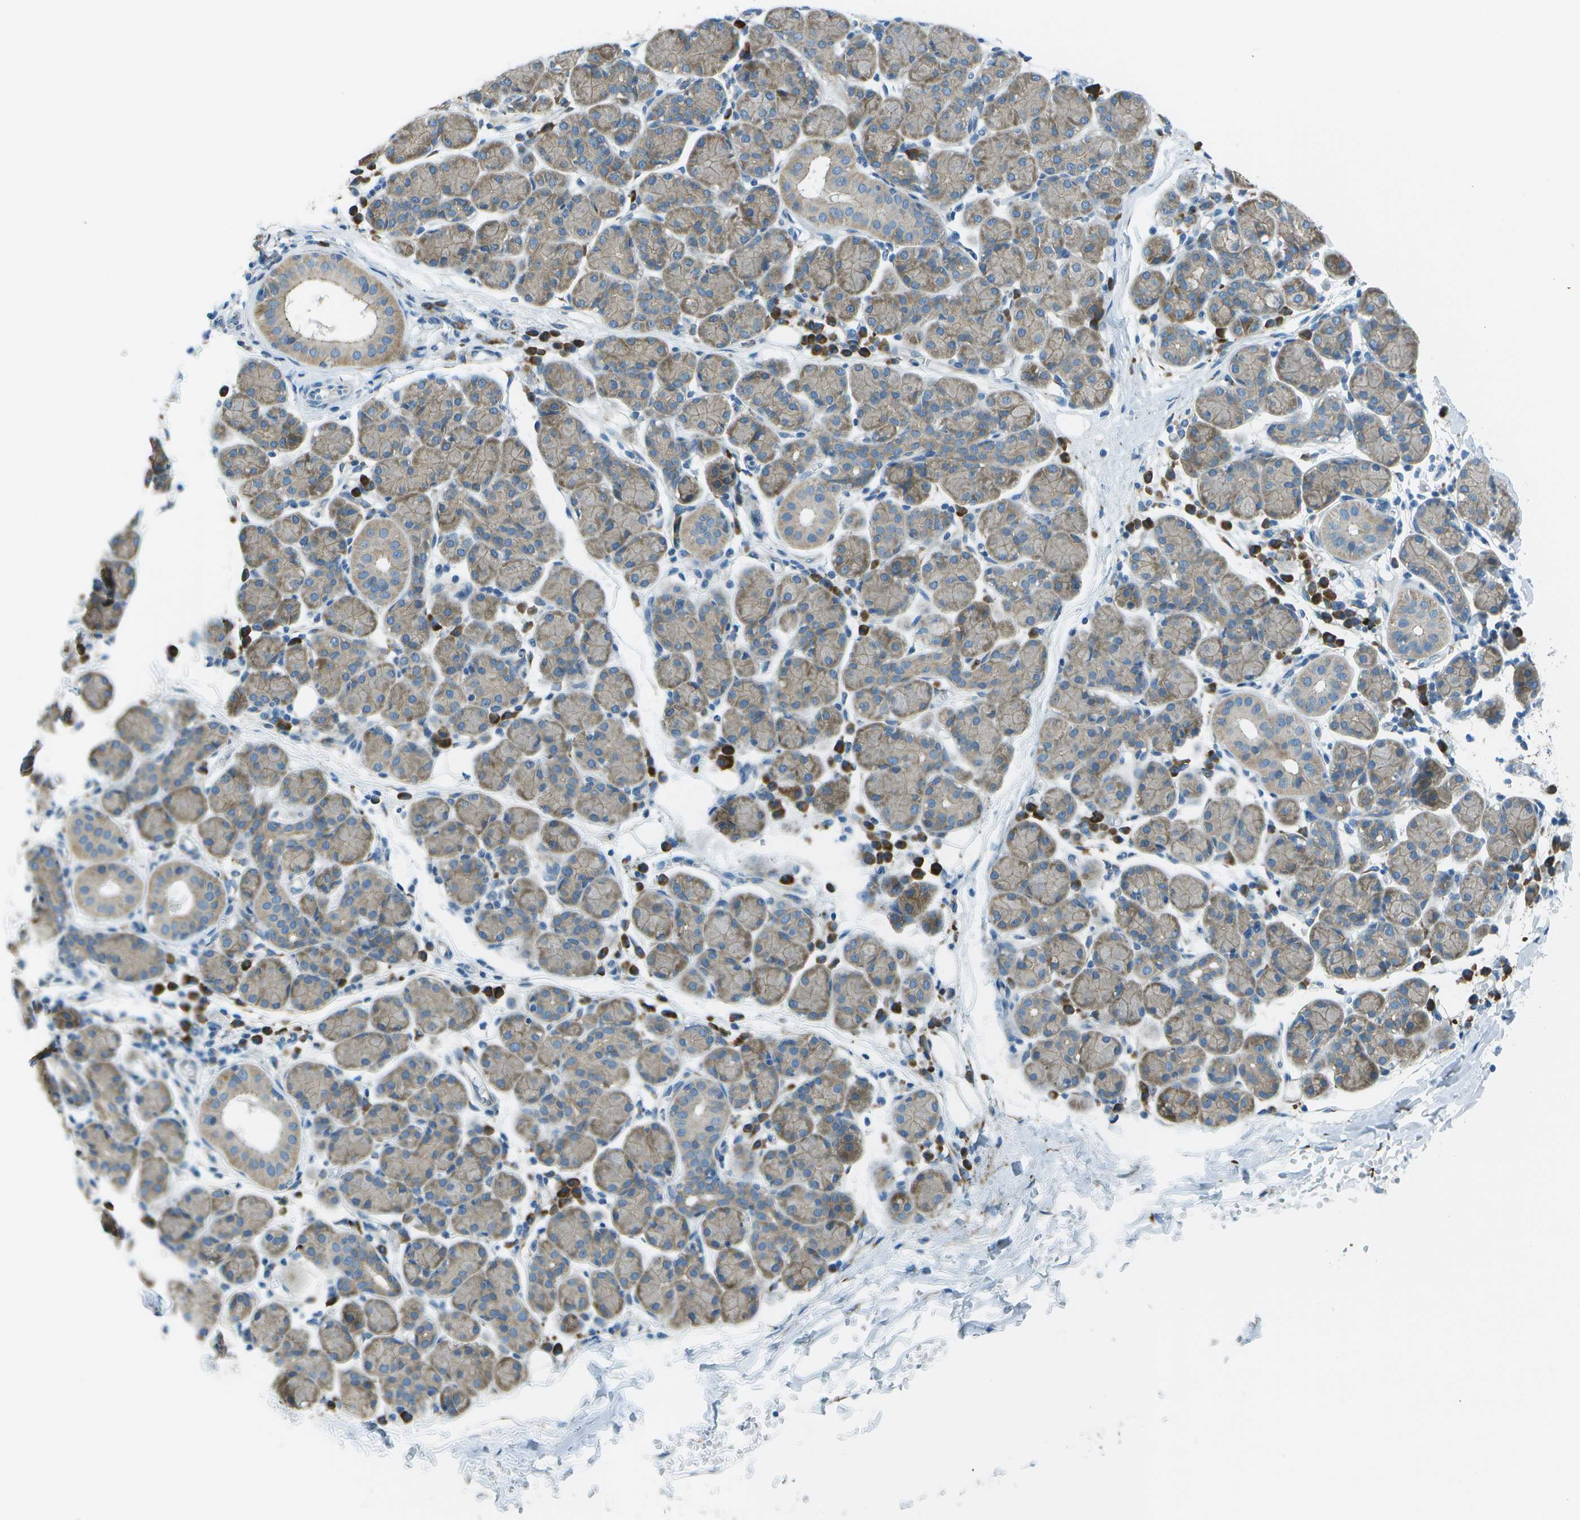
{"staining": {"intensity": "weak", "quantity": "25%-75%", "location": "cytoplasmic/membranous"}, "tissue": "salivary gland", "cell_type": "Glandular cells", "image_type": "normal", "snomed": [{"axis": "morphology", "description": "Normal tissue, NOS"}, {"axis": "morphology", "description": "Inflammation, NOS"}, {"axis": "topography", "description": "Lymph node"}, {"axis": "topography", "description": "Salivary gland"}], "caption": "IHC photomicrograph of benign human salivary gland stained for a protein (brown), which displays low levels of weak cytoplasmic/membranous positivity in about 25%-75% of glandular cells.", "gene": "KCTD3", "patient": {"sex": "male", "age": 3}}